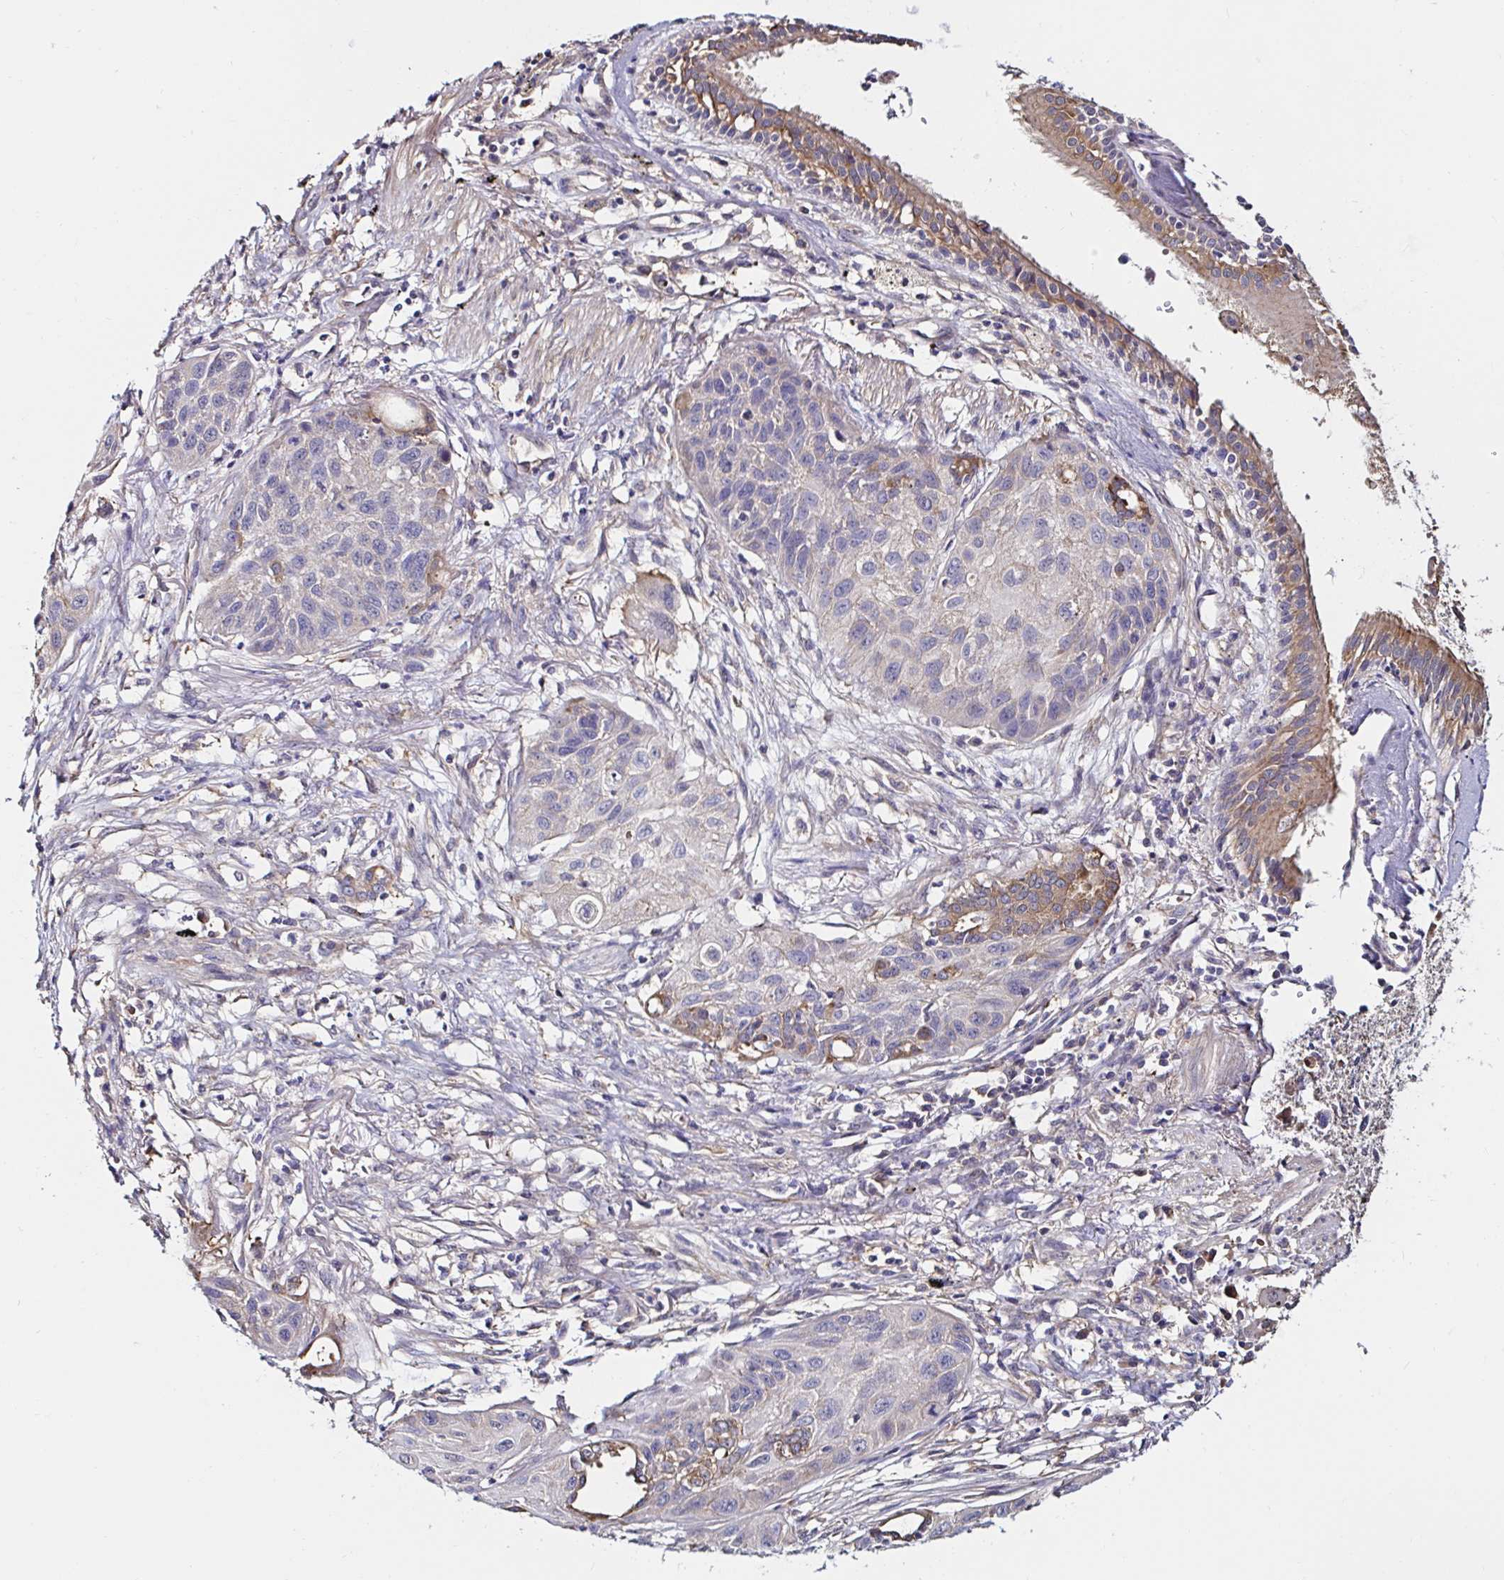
{"staining": {"intensity": "negative", "quantity": "none", "location": "none"}, "tissue": "lung cancer", "cell_type": "Tumor cells", "image_type": "cancer", "snomed": [{"axis": "morphology", "description": "Squamous cell carcinoma, NOS"}, {"axis": "topography", "description": "Lung"}], "caption": "Histopathology image shows no significant protein expression in tumor cells of lung squamous cell carcinoma.", "gene": "RSRP1", "patient": {"sex": "male", "age": 71}}